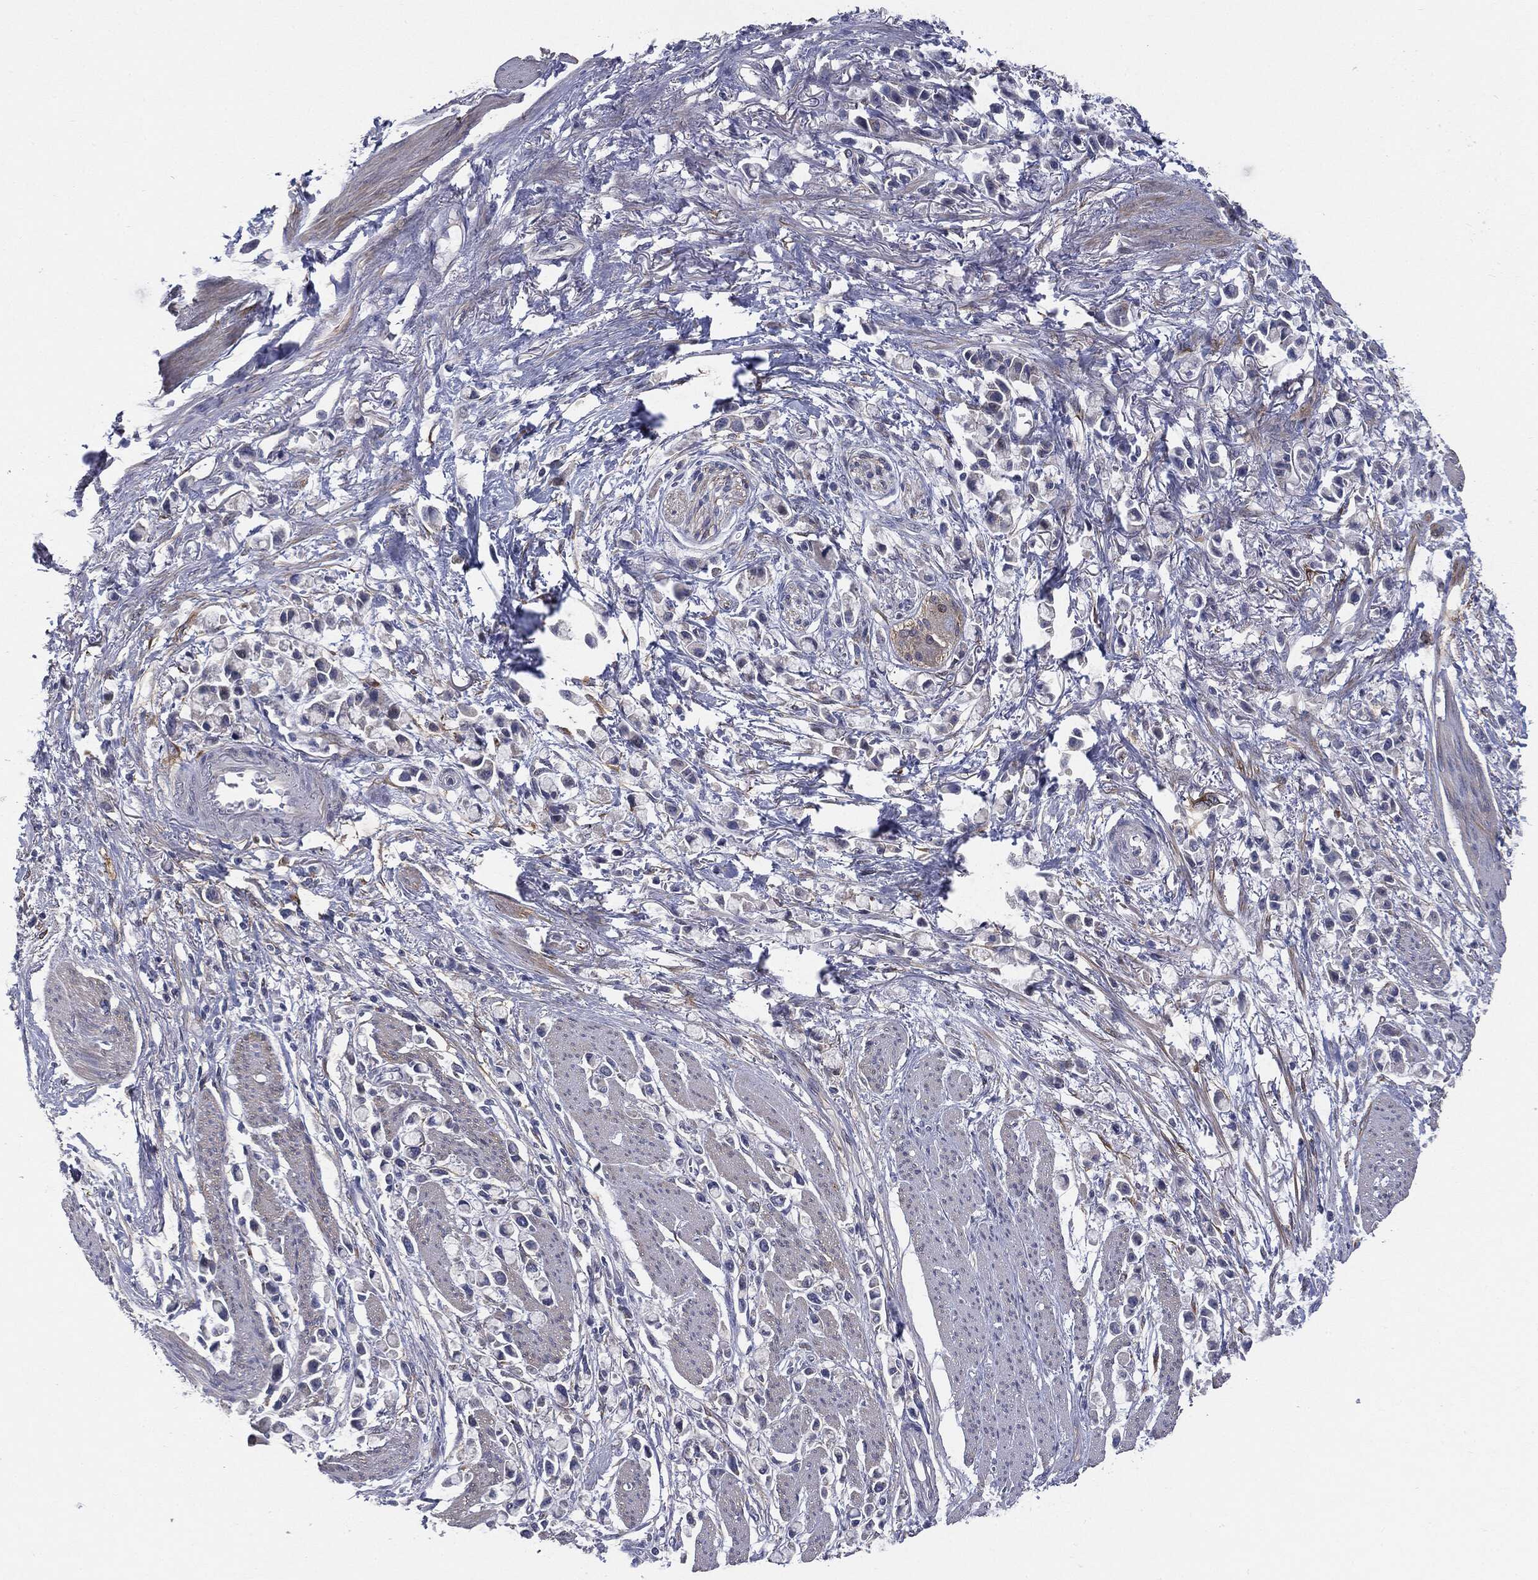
{"staining": {"intensity": "negative", "quantity": "none", "location": "none"}, "tissue": "stomach cancer", "cell_type": "Tumor cells", "image_type": "cancer", "snomed": [{"axis": "morphology", "description": "Adenocarcinoma, NOS"}, {"axis": "topography", "description": "Stomach"}], "caption": "IHC photomicrograph of stomach cancer stained for a protein (brown), which reveals no staining in tumor cells. Nuclei are stained in blue.", "gene": "KRT5", "patient": {"sex": "female", "age": 81}}